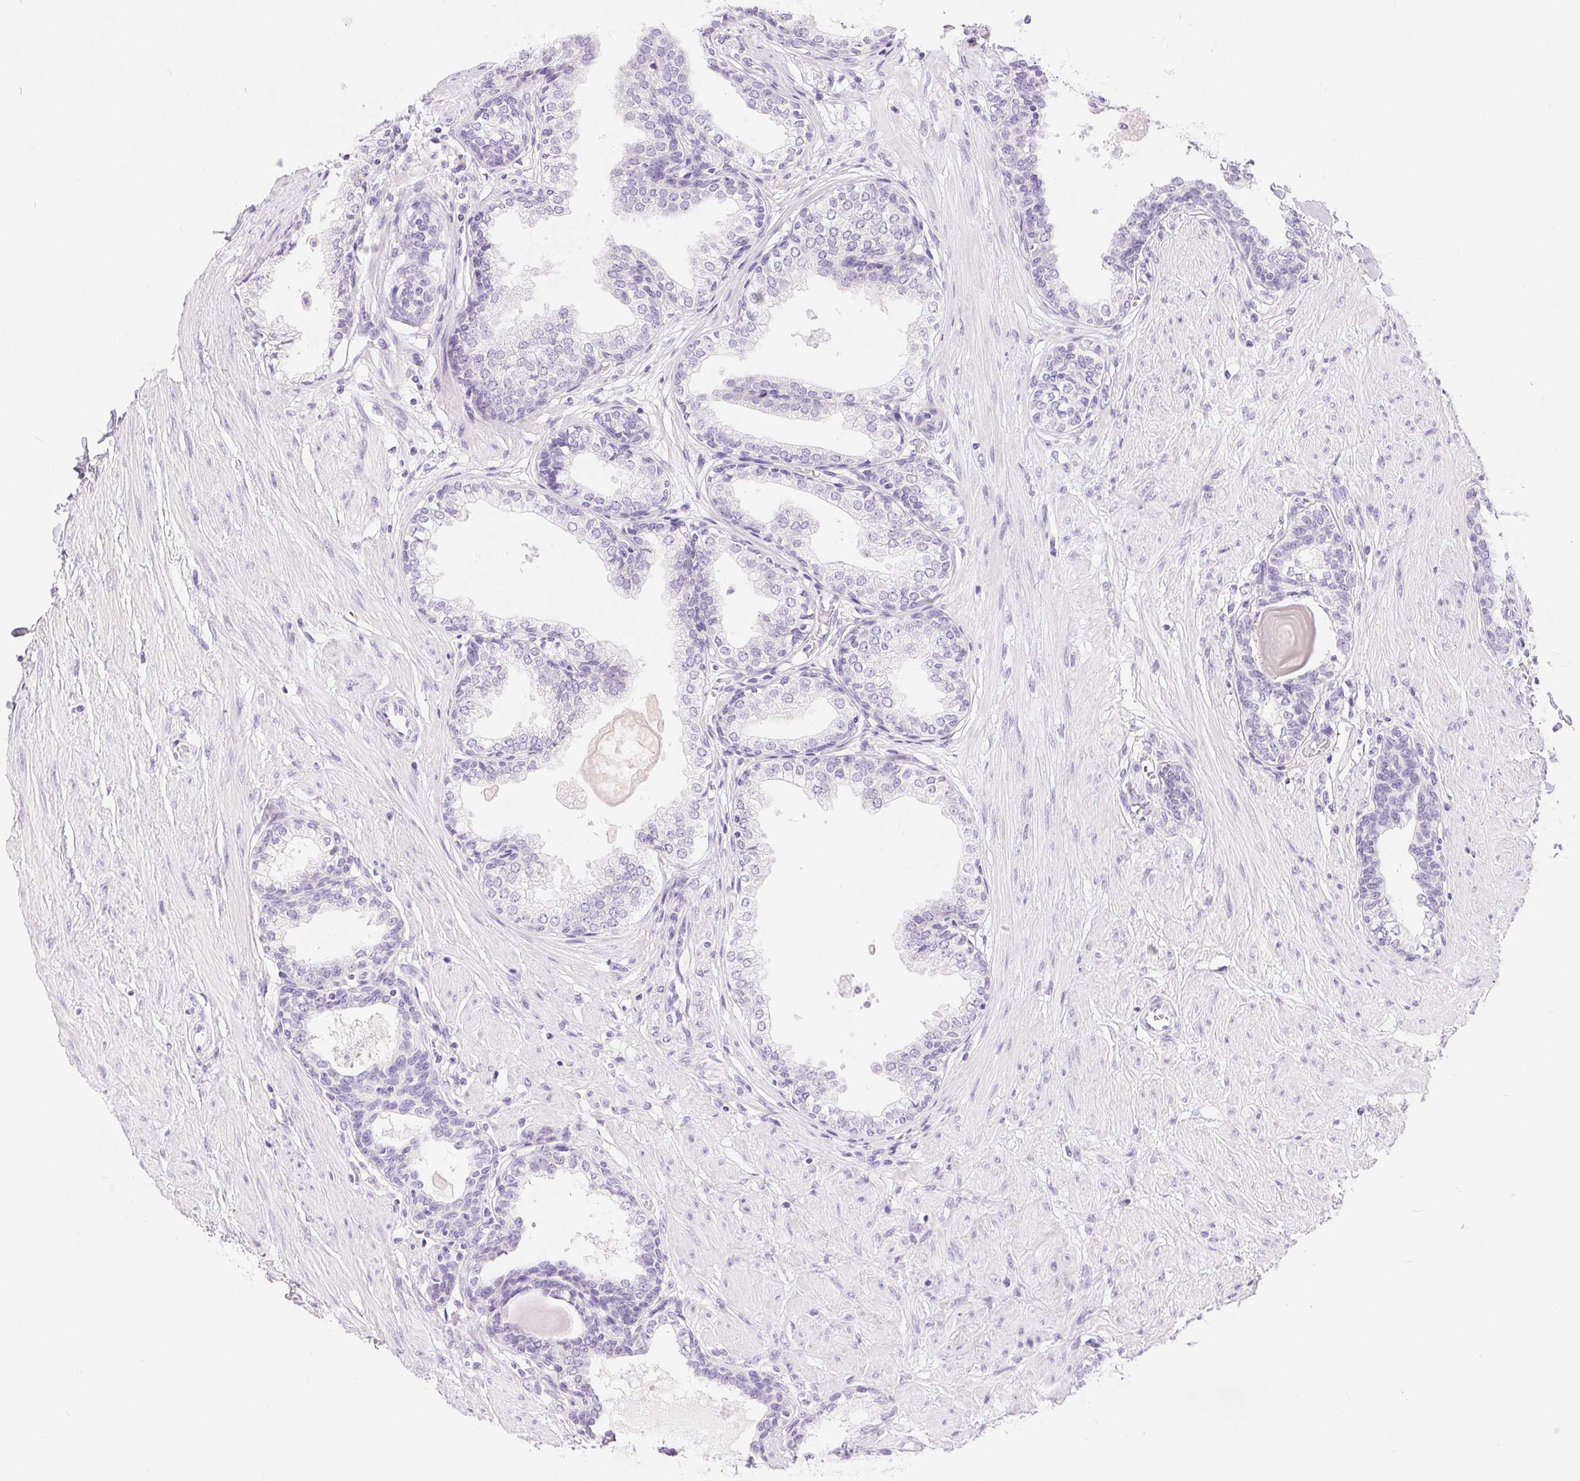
{"staining": {"intensity": "negative", "quantity": "none", "location": "none"}, "tissue": "prostate", "cell_type": "Glandular cells", "image_type": "normal", "snomed": [{"axis": "morphology", "description": "Normal tissue, NOS"}, {"axis": "topography", "description": "Prostate"}], "caption": "Micrograph shows no protein expression in glandular cells of benign prostate.", "gene": "XDH", "patient": {"sex": "male", "age": 55}}